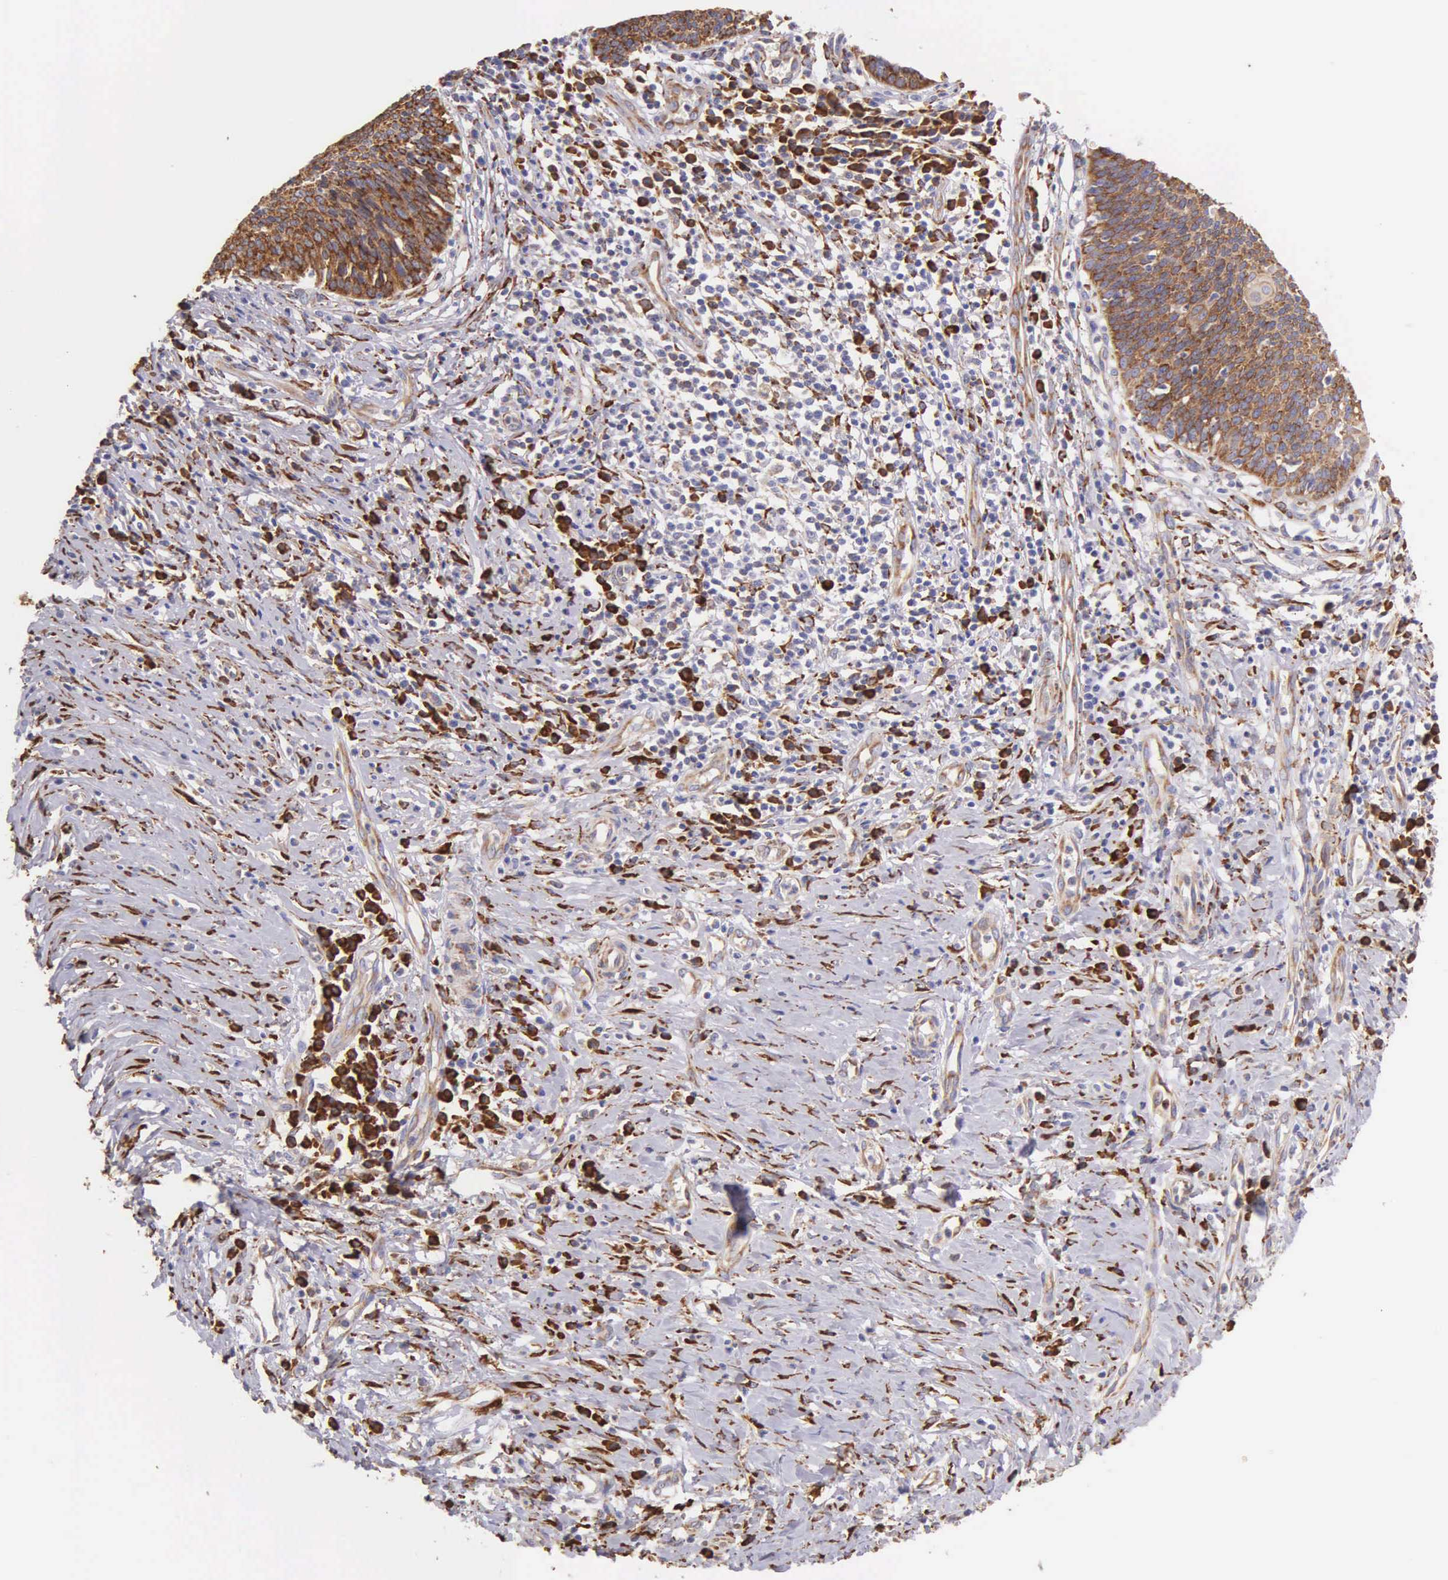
{"staining": {"intensity": "moderate", "quantity": ">75%", "location": "cytoplasmic/membranous"}, "tissue": "cervical cancer", "cell_type": "Tumor cells", "image_type": "cancer", "snomed": [{"axis": "morphology", "description": "Squamous cell carcinoma, NOS"}, {"axis": "topography", "description": "Cervix"}], "caption": "A photomicrograph of human cervical cancer (squamous cell carcinoma) stained for a protein shows moderate cytoplasmic/membranous brown staining in tumor cells. (IHC, brightfield microscopy, high magnification).", "gene": "CKAP4", "patient": {"sex": "female", "age": 41}}